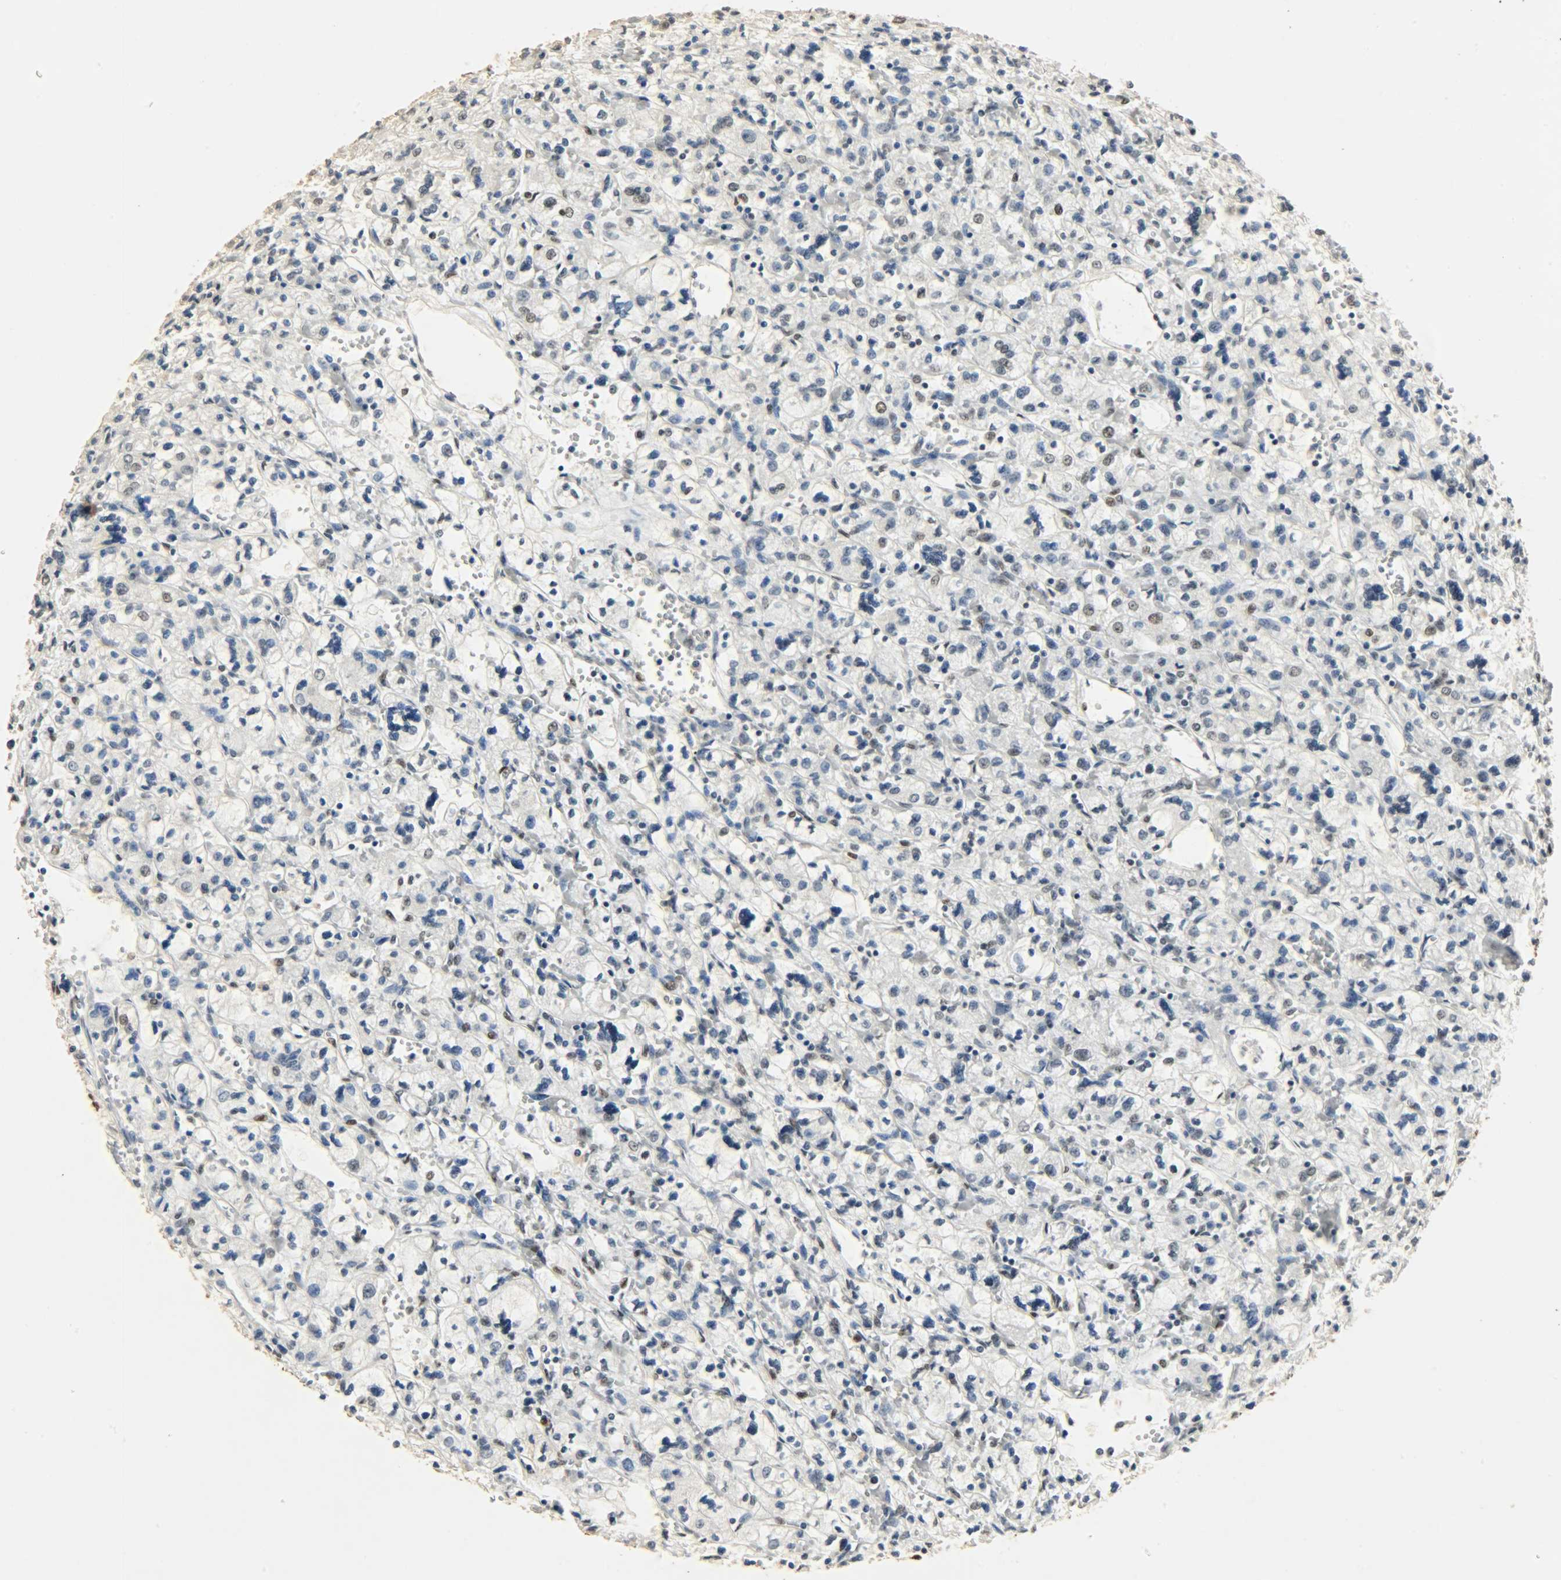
{"staining": {"intensity": "moderate", "quantity": "25%-75%", "location": "nuclear"}, "tissue": "renal cancer", "cell_type": "Tumor cells", "image_type": "cancer", "snomed": [{"axis": "morphology", "description": "Adenocarcinoma, NOS"}, {"axis": "topography", "description": "Kidney"}], "caption": "Protein analysis of adenocarcinoma (renal) tissue exhibits moderate nuclear staining in about 25%-75% of tumor cells.", "gene": "KHDRBS1", "patient": {"sex": "female", "age": 83}}